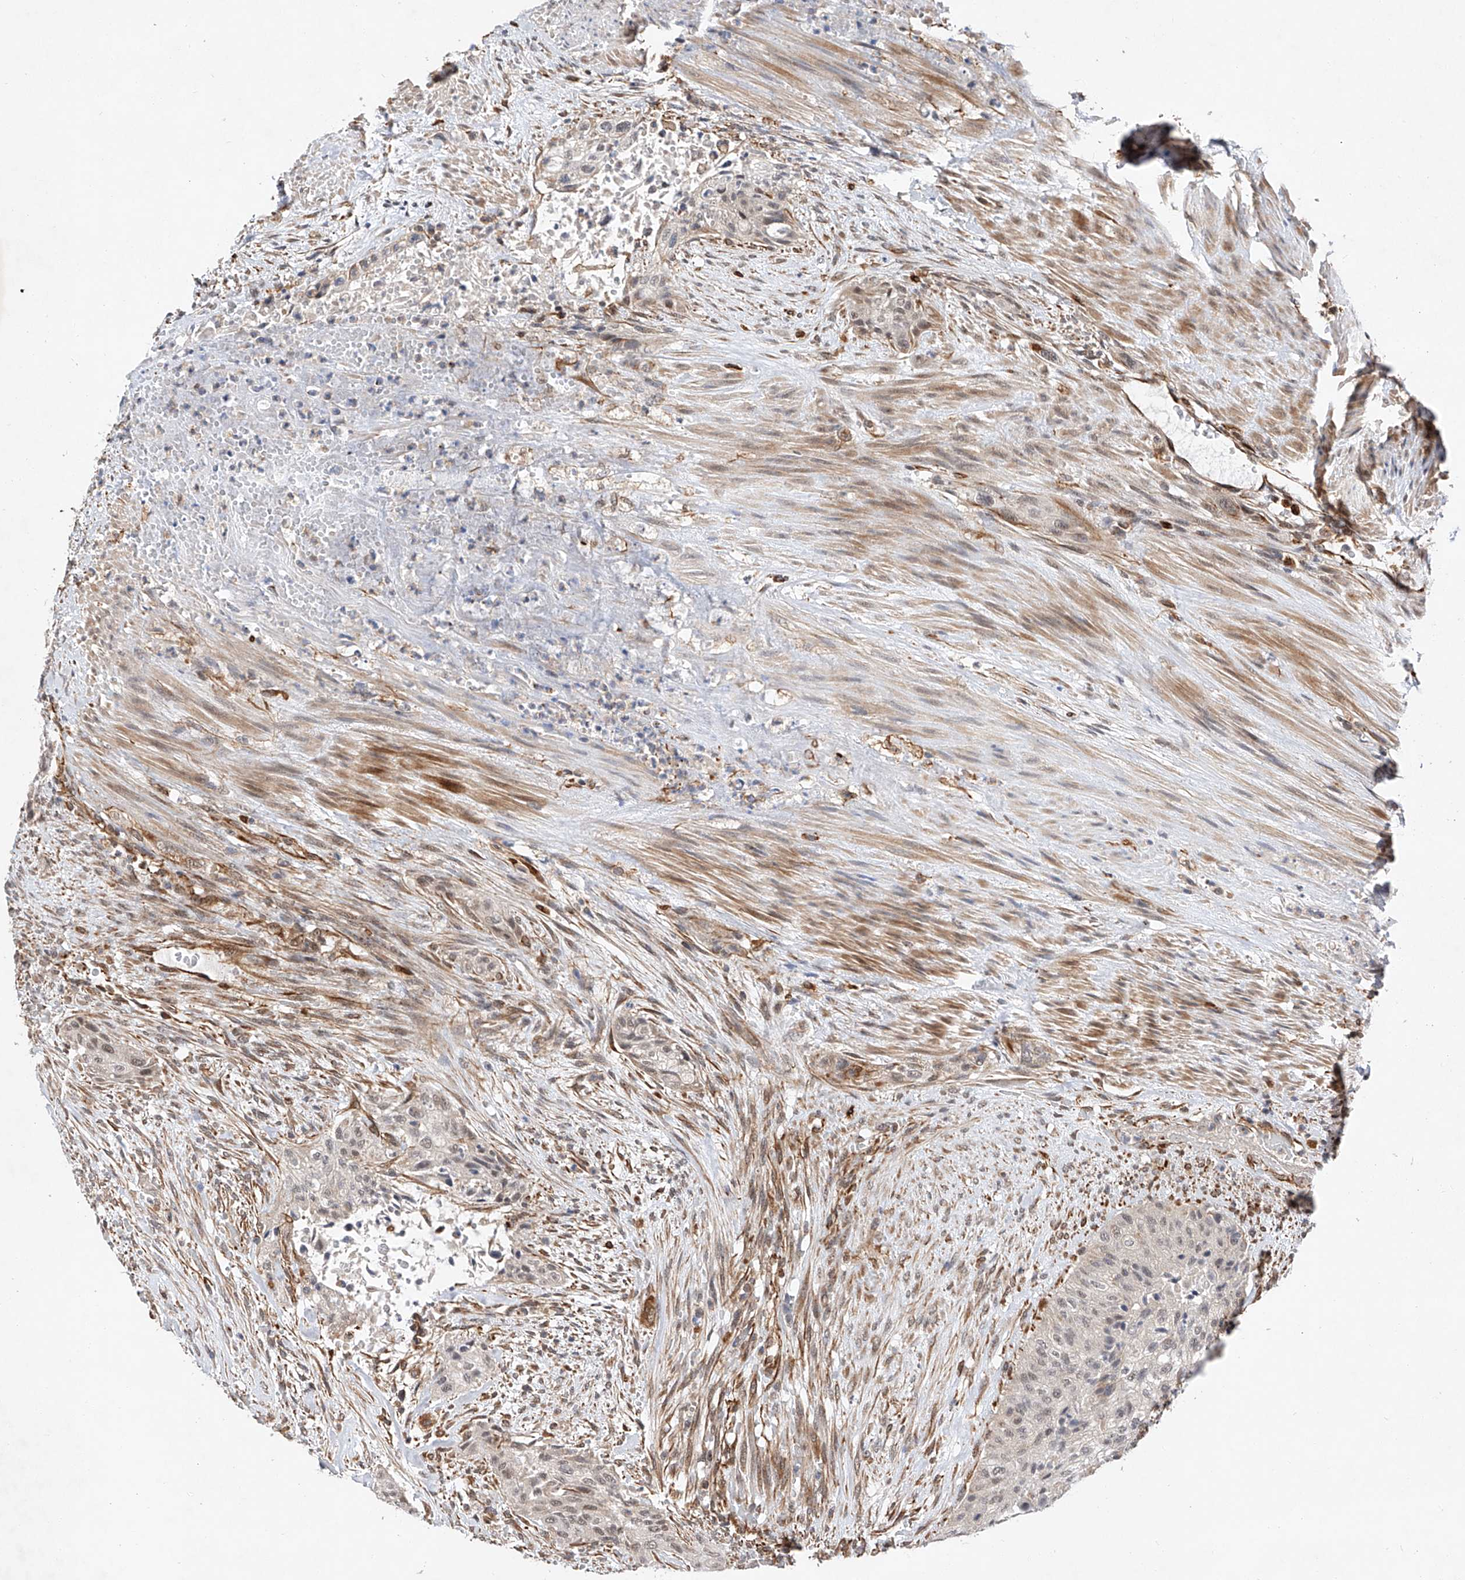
{"staining": {"intensity": "weak", "quantity": "<25%", "location": "nuclear"}, "tissue": "urothelial cancer", "cell_type": "Tumor cells", "image_type": "cancer", "snomed": [{"axis": "morphology", "description": "Urothelial carcinoma, High grade"}, {"axis": "topography", "description": "Urinary bladder"}], "caption": "High-grade urothelial carcinoma was stained to show a protein in brown. There is no significant expression in tumor cells.", "gene": "AMD1", "patient": {"sex": "male", "age": 35}}